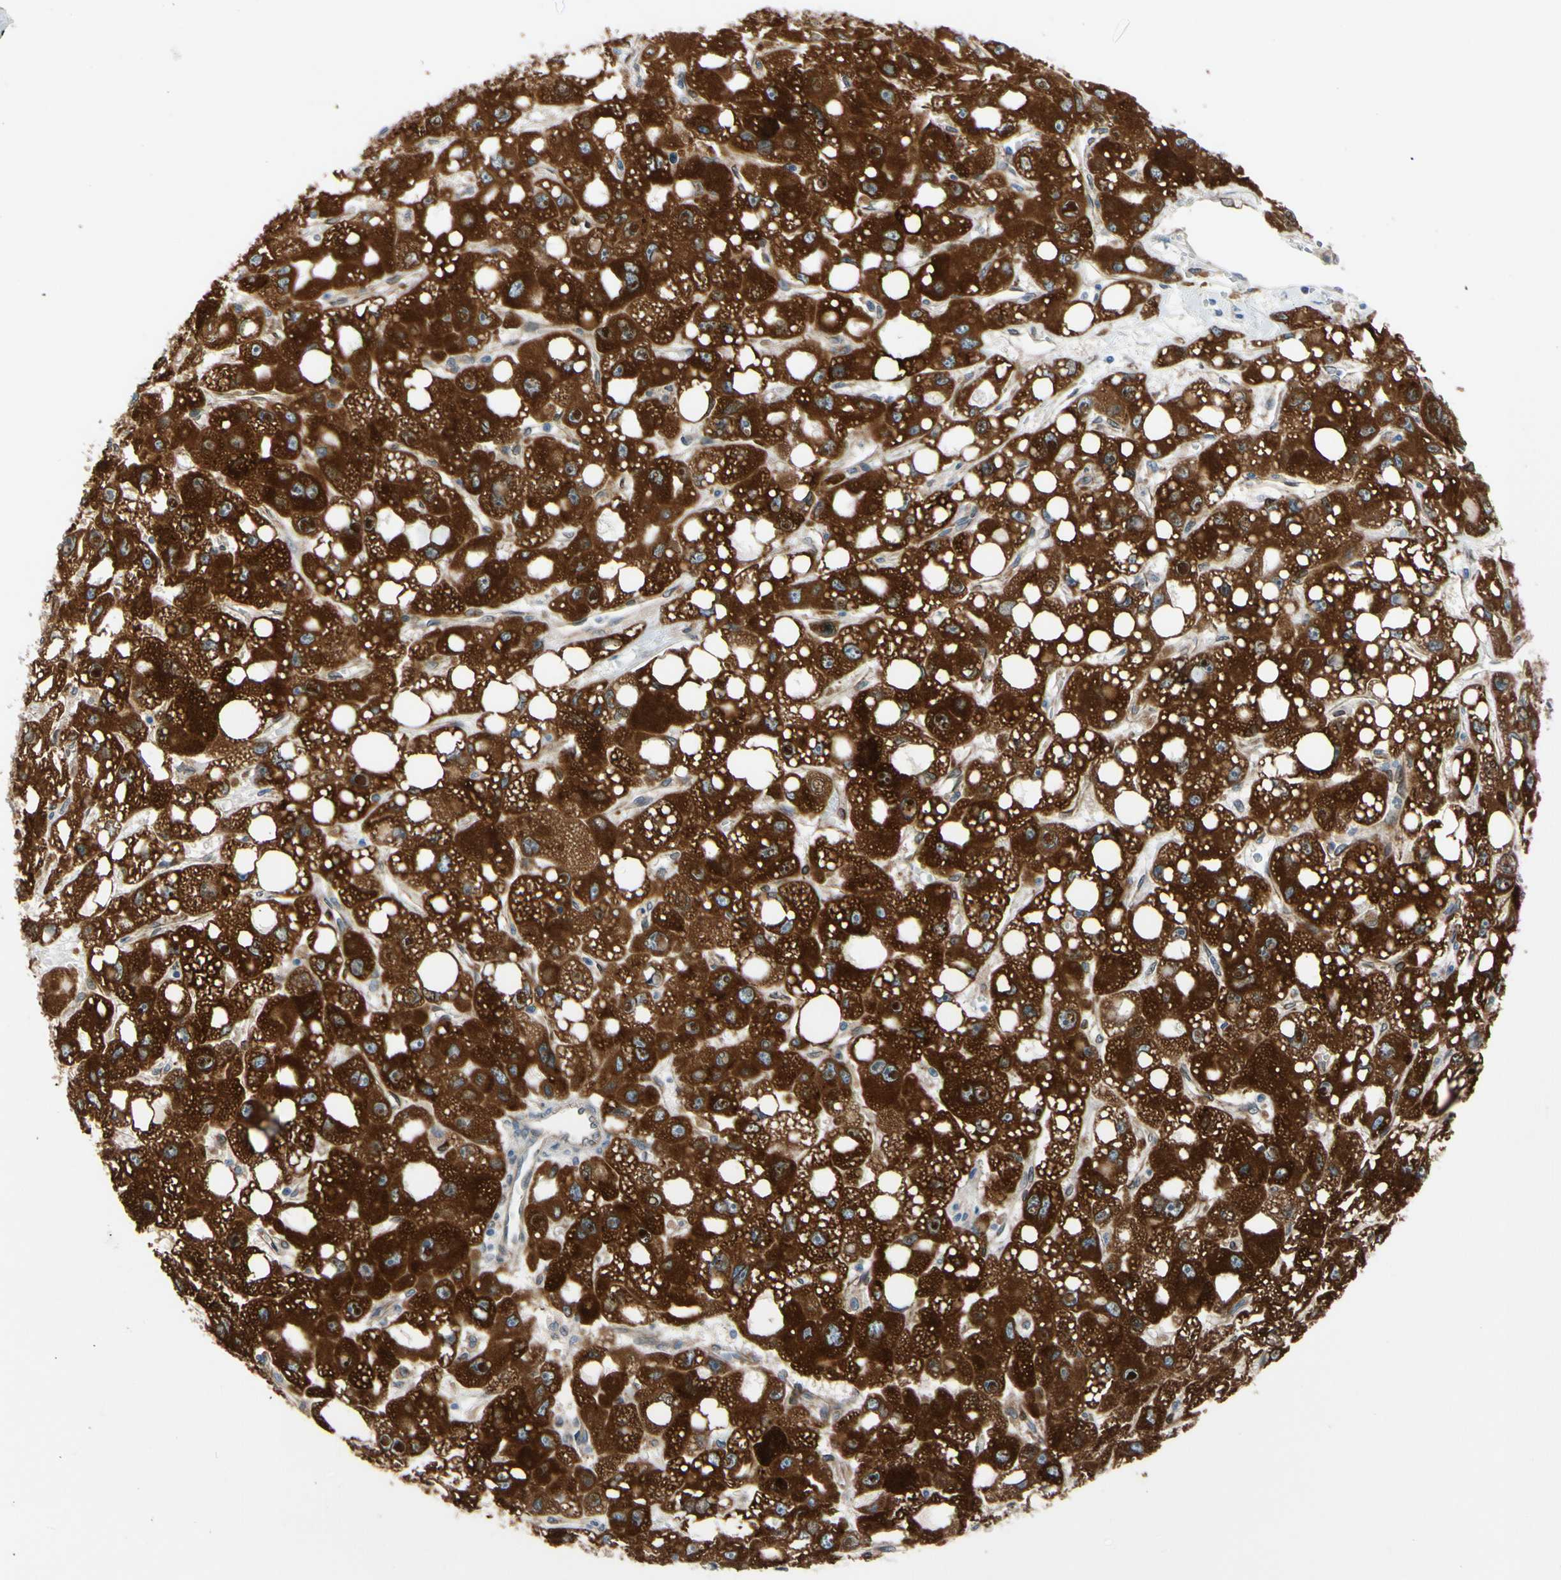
{"staining": {"intensity": "strong", "quantity": ">75%", "location": "cytoplasmic/membranous"}, "tissue": "liver cancer", "cell_type": "Tumor cells", "image_type": "cancer", "snomed": [{"axis": "morphology", "description": "Carcinoma, Hepatocellular, NOS"}, {"axis": "topography", "description": "Liver"}], "caption": "An immunohistochemistry micrograph of neoplastic tissue is shown. Protein staining in brown highlights strong cytoplasmic/membranous positivity in liver hepatocellular carcinoma within tumor cells.", "gene": "PRXL2A", "patient": {"sex": "male", "age": 55}}